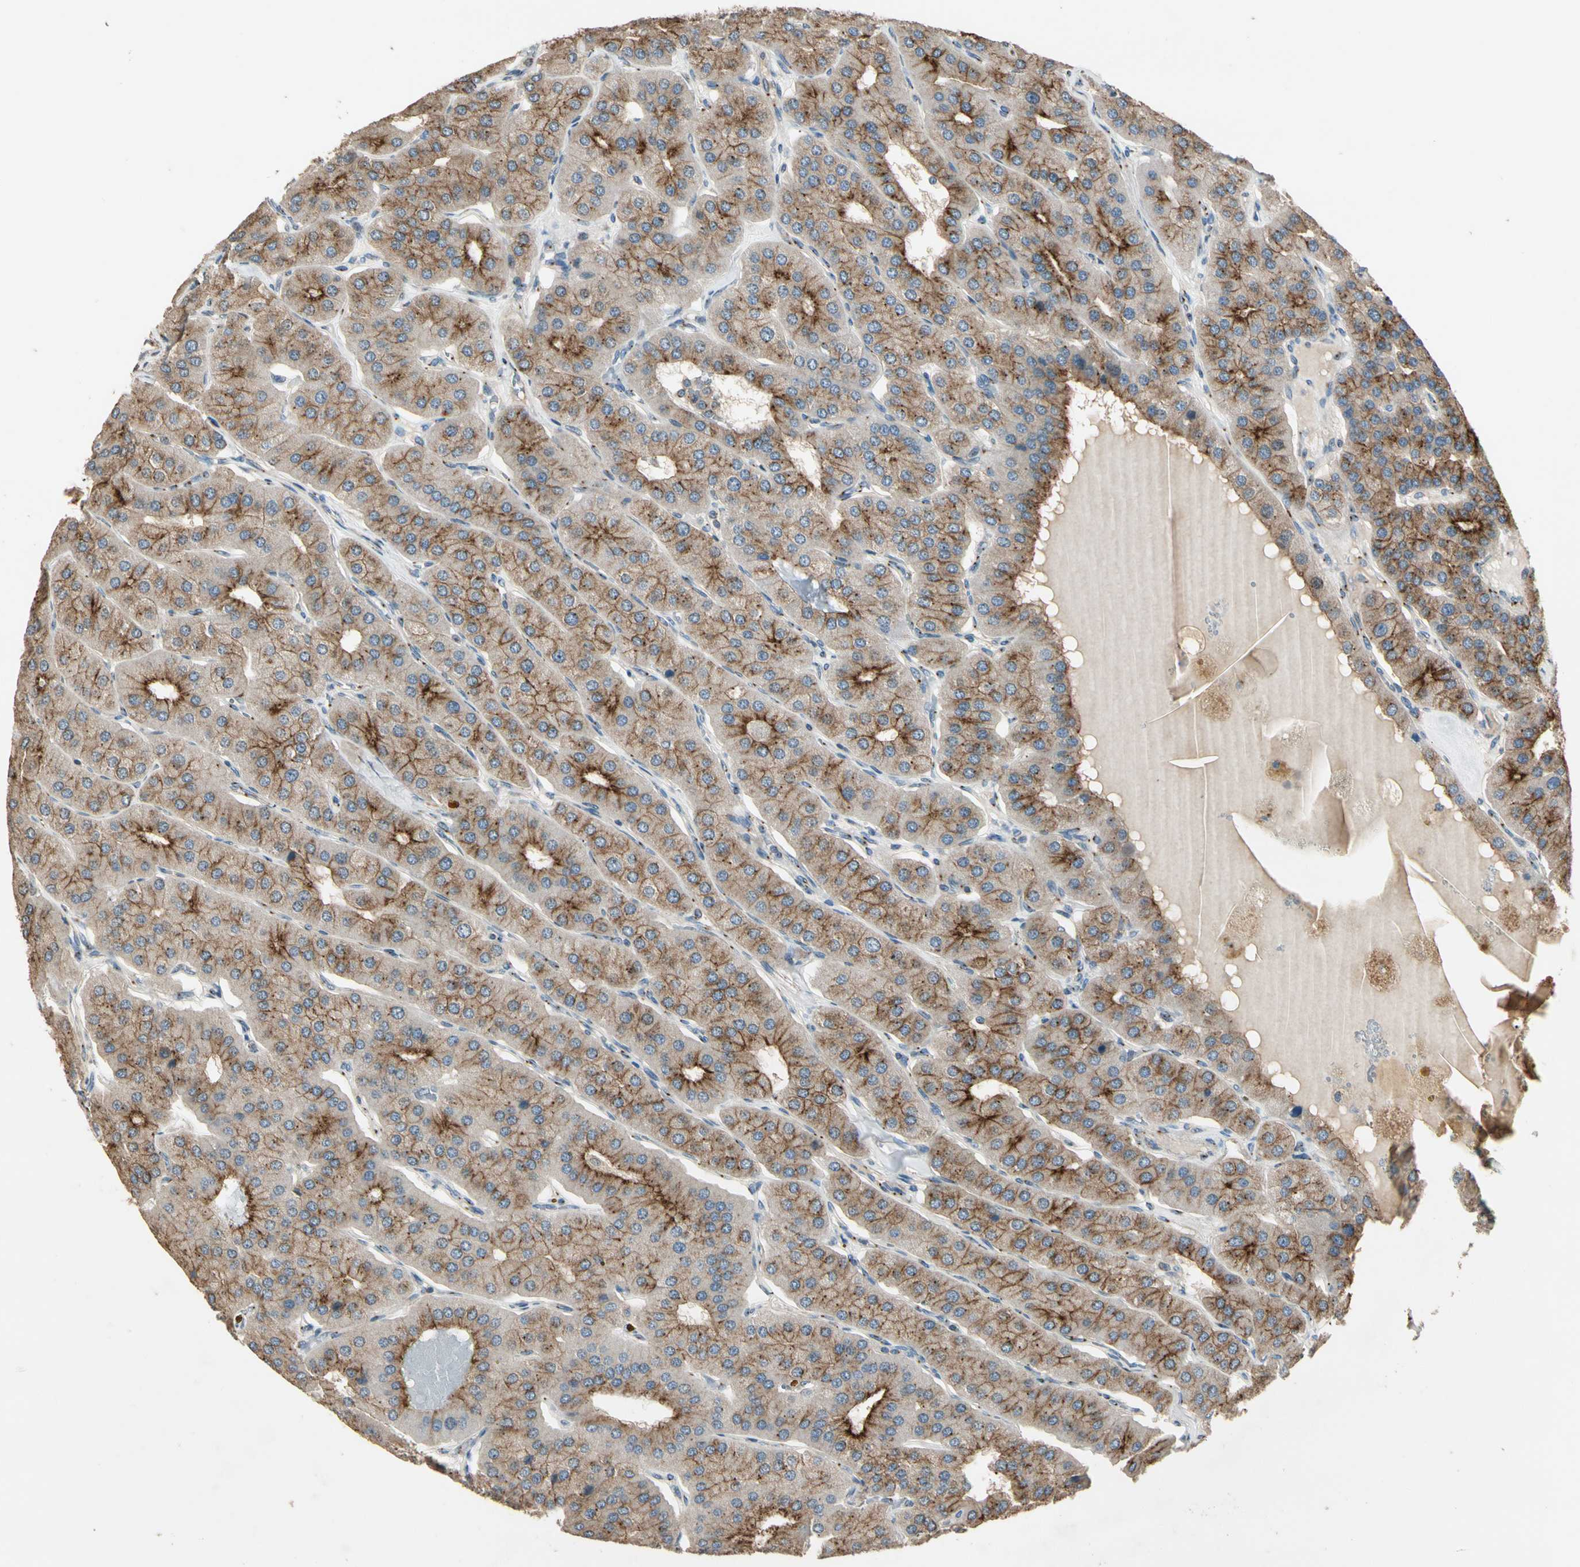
{"staining": {"intensity": "moderate", "quantity": ">75%", "location": "cytoplasmic/membranous"}, "tissue": "parathyroid gland", "cell_type": "Glandular cells", "image_type": "normal", "snomed": [{"axis": "morphology", "description": "Normal tissue, NOS"}, {"axis": "morphology", "description": "Adenoma, NOS"}, {"axis": "topography", "description": "Parathyroid gland"}], "caption": "High-magnification brightfield microscopy of normal parathyroid gland stained with DAB (3,3'-diaminobenzidine) (brown) and counterstained with hematoxylin (blue). glandular cells exhibit moderate cytoplasmic/membranous positivity is appreciated in approximately>75% of cells.", "gene": "AKAP9", "patient": {"sex": "female", "age": 86}}